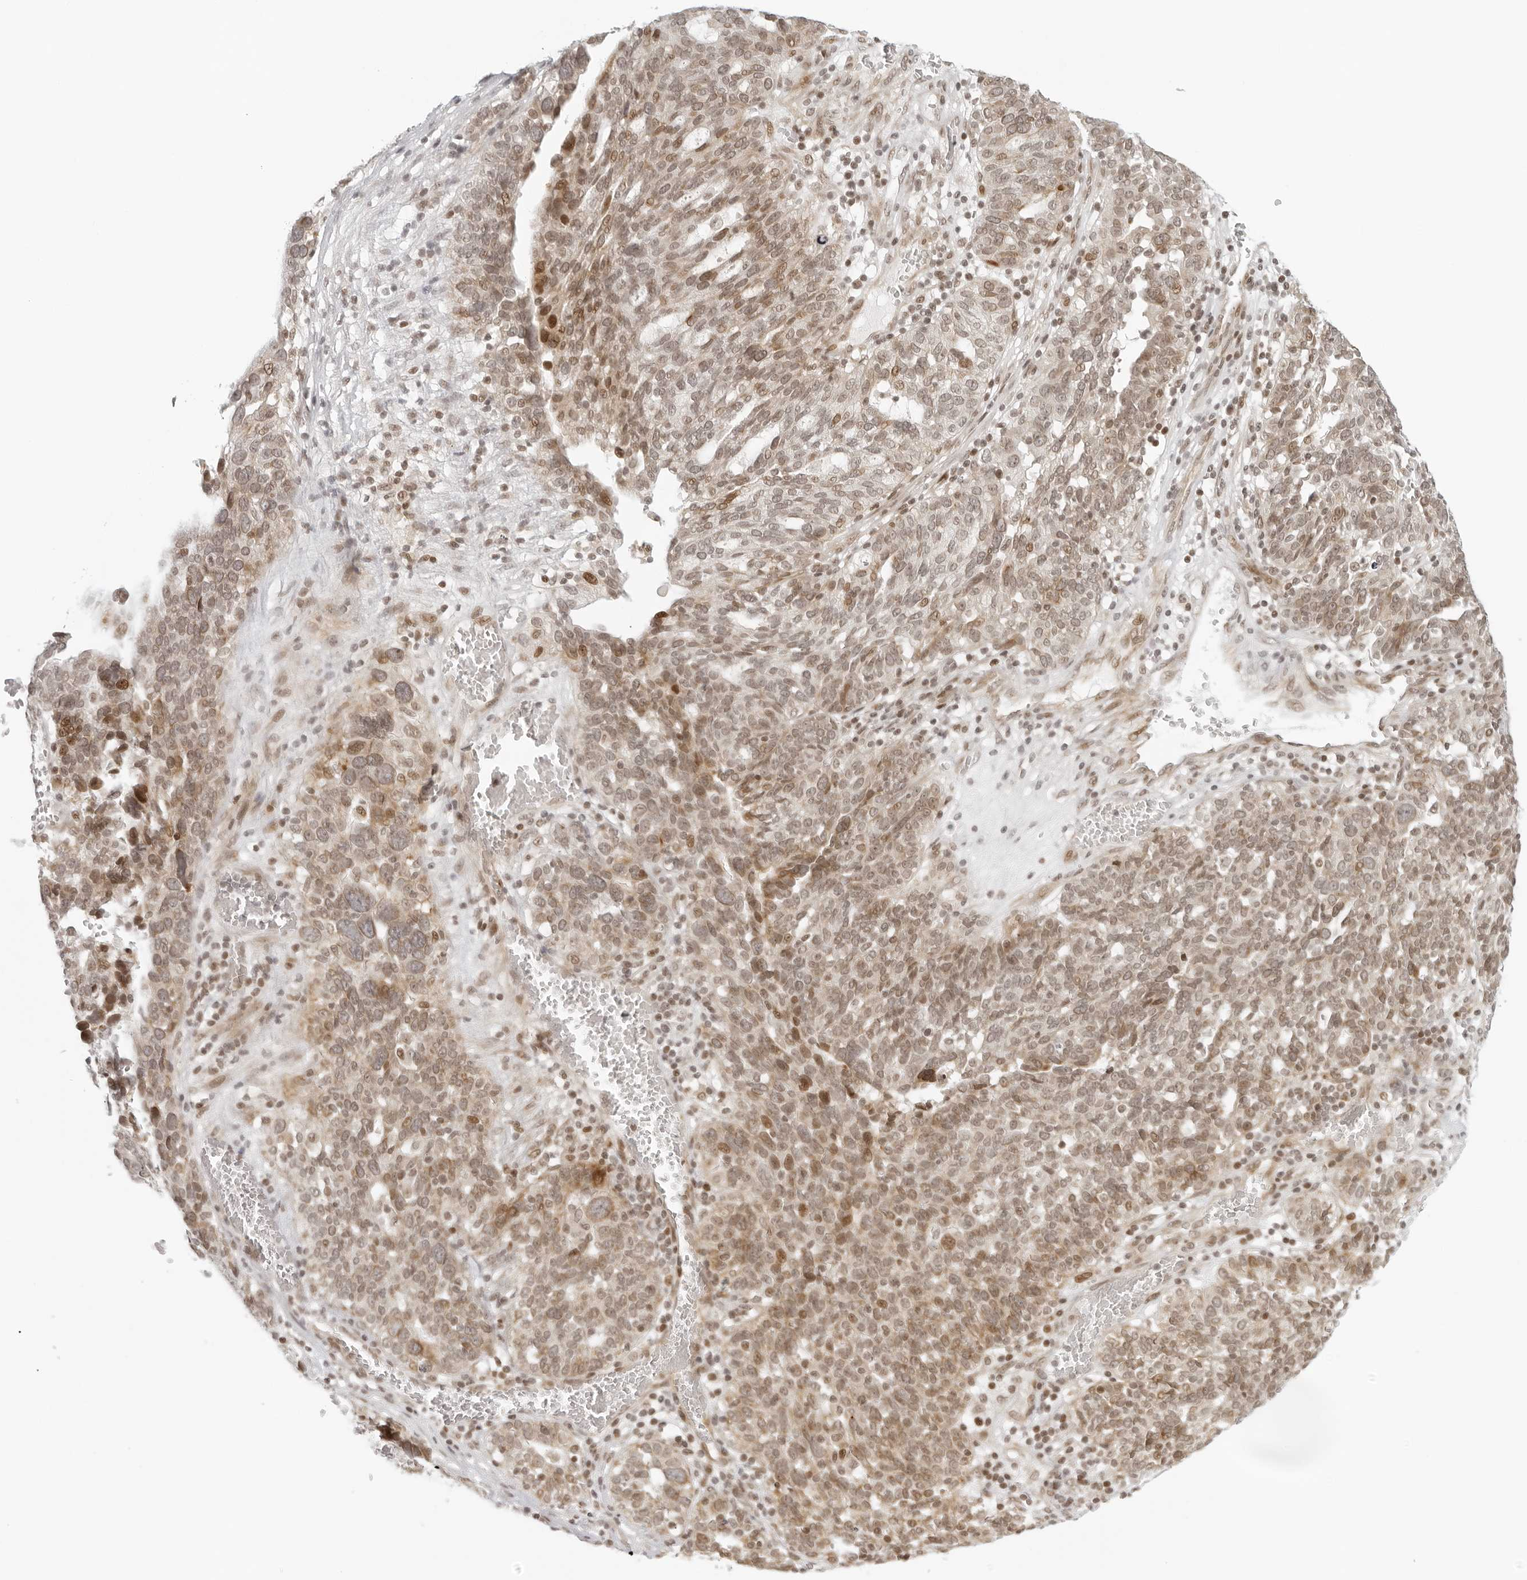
{"staining": {"intensity": "moderate", "quantity": ">75%", "location": "nuclear"}, "tissue": "ovarian cancer", "cell_type": "Tumor cells", "image_type": "cancer", "snomed": [{"axis": "morphology", "description": "Cystadenocarcinoma, serous, NOS"}, {"axis": "topography", "description": "Ovary"}], "caption": "About >75% of tumor cells in ovarian cancer (serous cystadenocarcinoma) exhibit moderate nuclear protein positivity as visualized by brown immunohistochemical staining.", "gene": "ZNF407", "patient": {"sex": "female", "age": 59}}